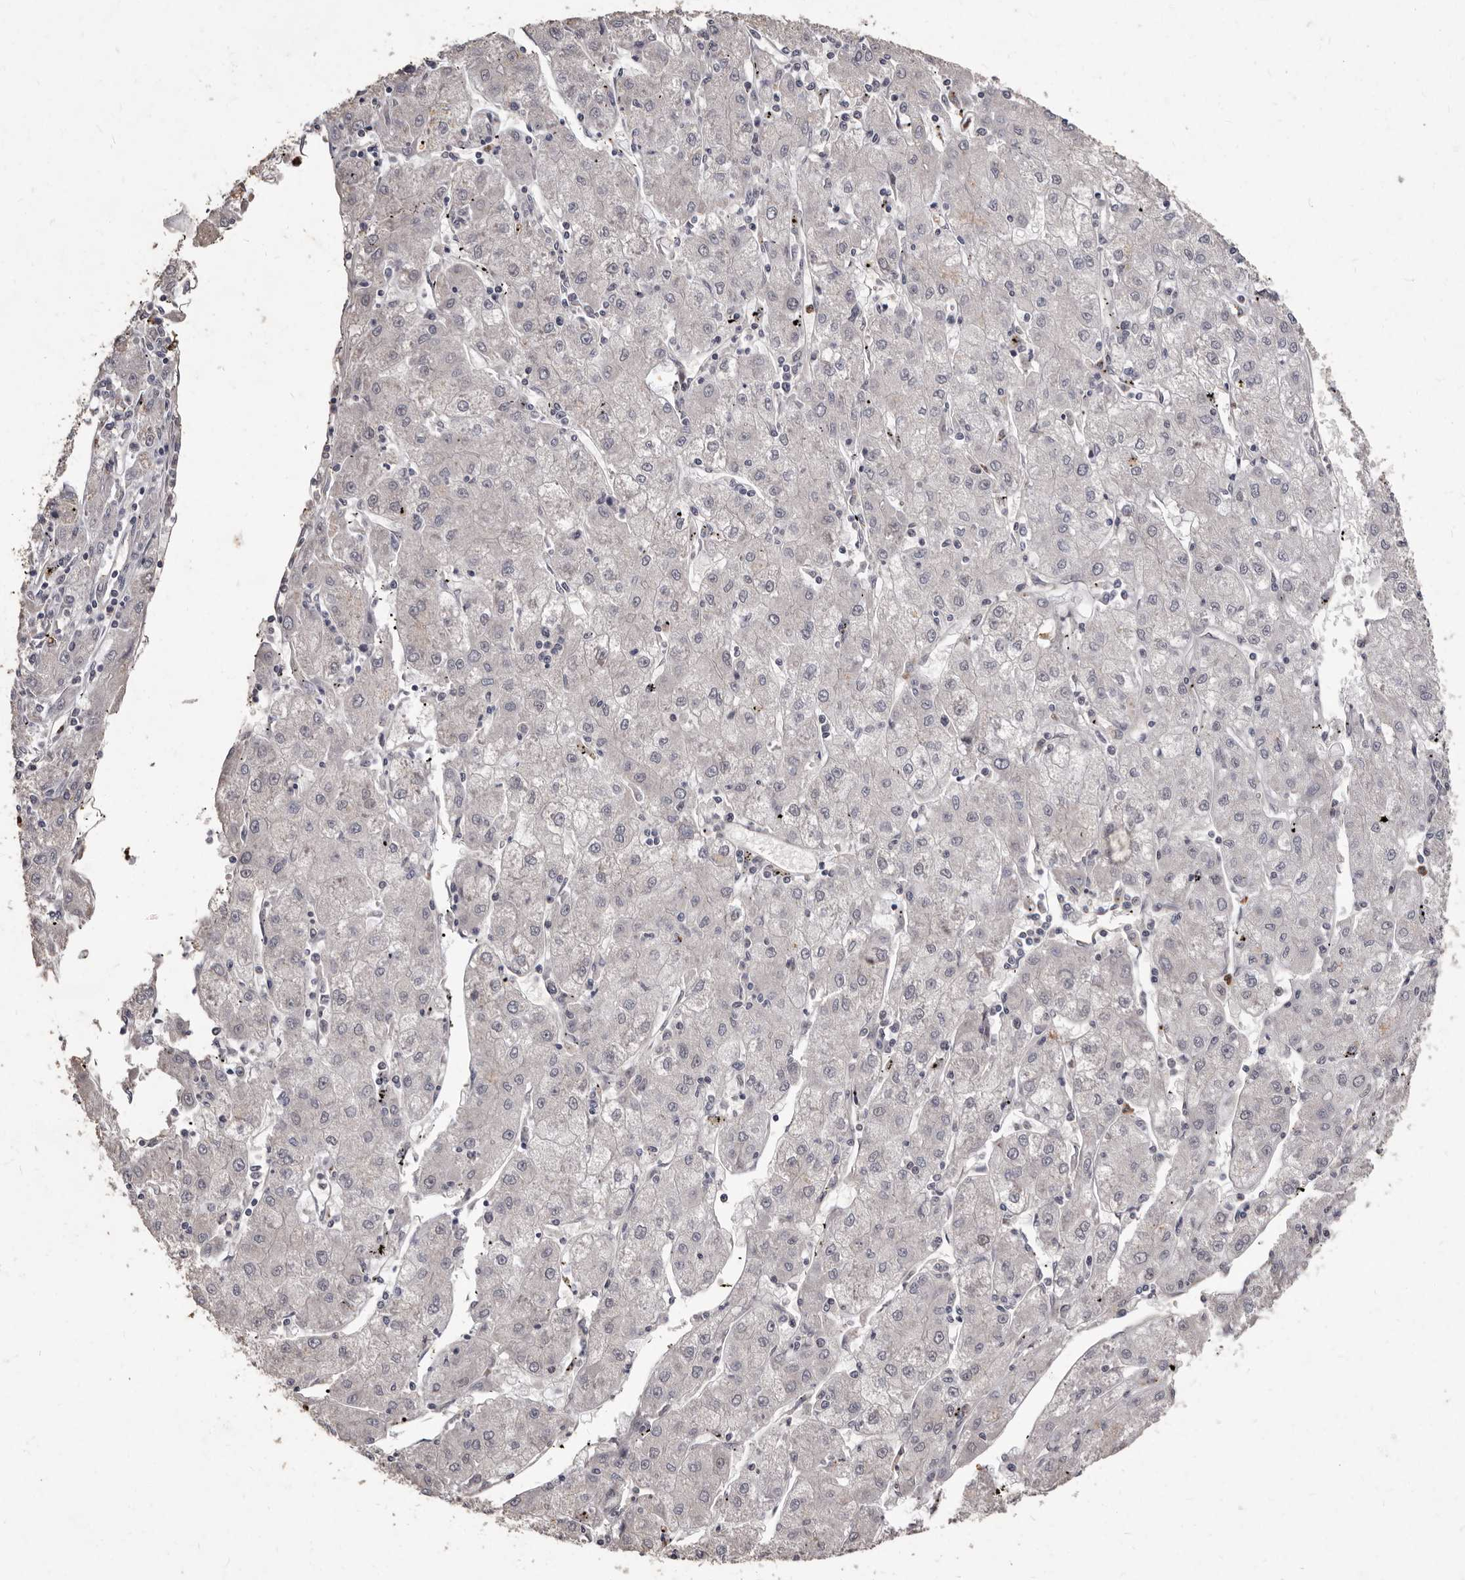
{"staining": {"intensity": "negative", "quantity": "none", "location": "none"}, "tissue": "liver cancer", "cell_type": "Tumor cells", "image_type": "cancer", "snomed": [{"axis": "morphology", "description": "Carcinoma, Hepatocellular, NOS"}, {"axis": "topography", "description": "Liver"}], "caption": "An image of liver cancer stained for a protein displays no brown staining in tumor cells.", "gene": "ACLY", "patient": {"sex": "male", "age": 72}}